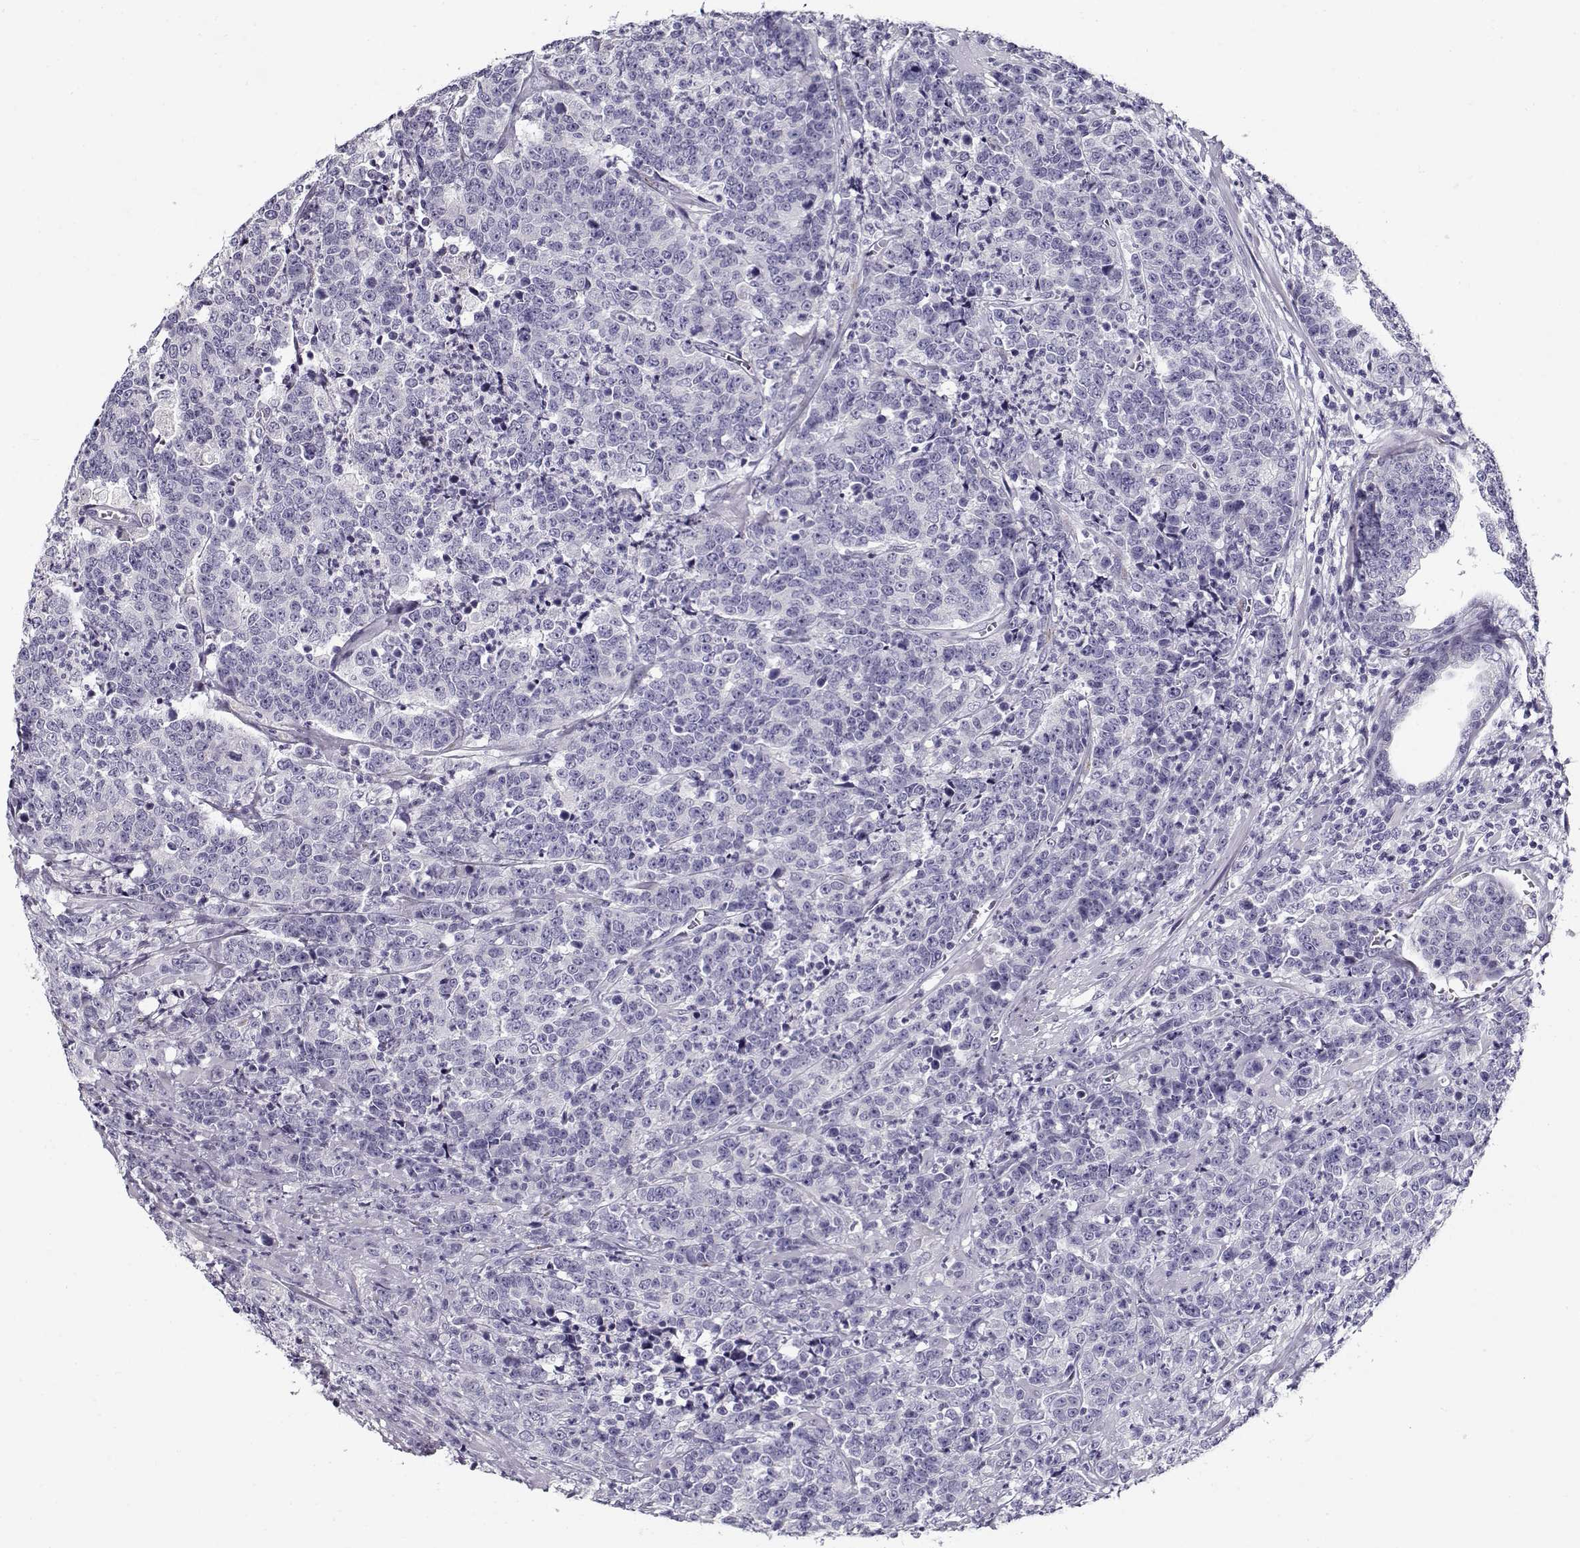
{"staining": {"intensity": "negative", "quantity": "none", "location": "none"}, "tissue": "prostate cancer", "cell_type": "Tumor cells", "image_type": "cancer", "snomed": [{"axis": "morphology", "description": "Adenocarcinoma, NOS"}, {"axis": "topography", "description": "Prostate"}], "caption": "A high-resolution image shows IHC staining of prostate cancer, which shows no significant staining in tumor cells.", "gene": "GAGE2A", "patient": {"sex": "male", "age": 67}}